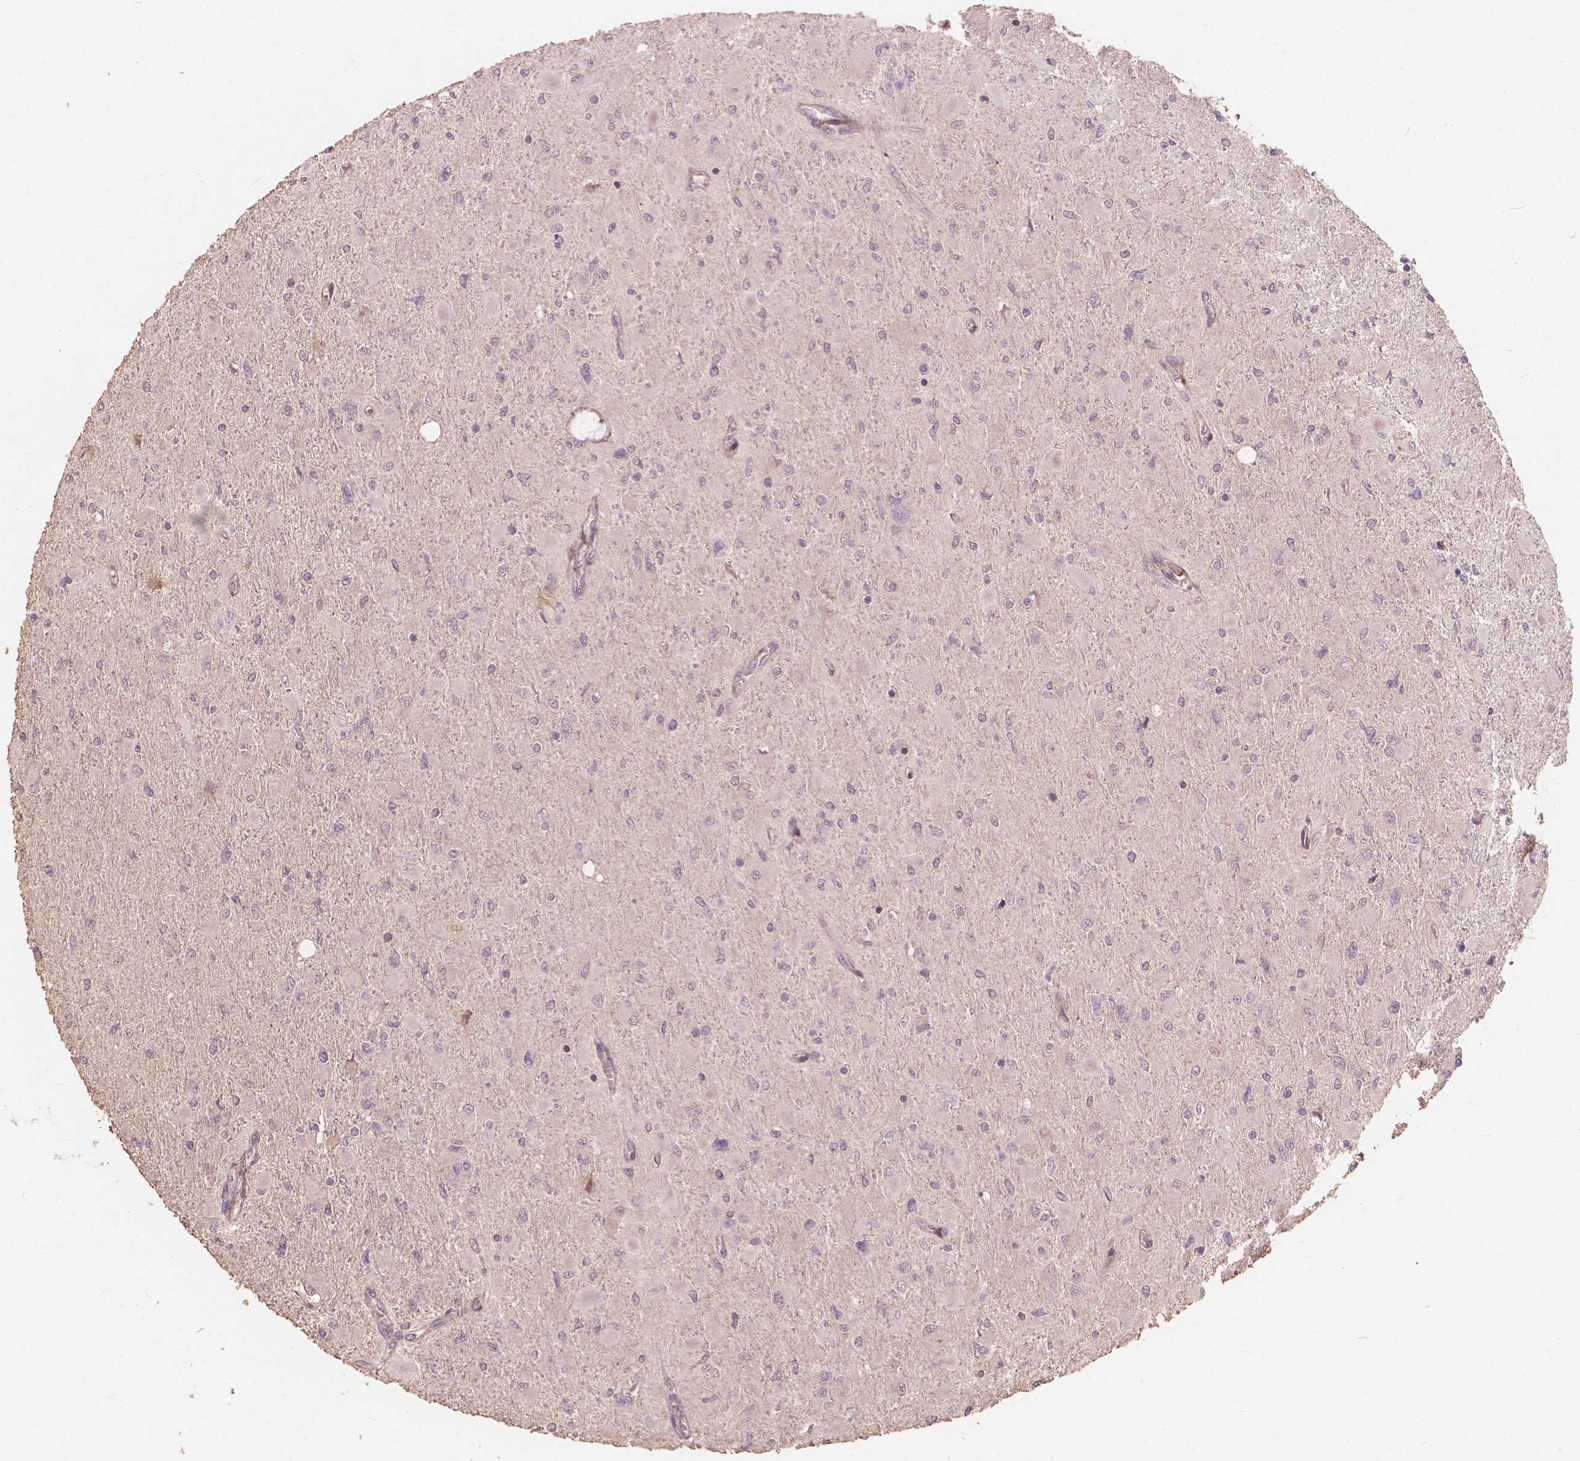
{"staining": {"intensity": "negative", "quantity": "none", "location": "none"}, "tissue": "glioma", "cell_type": "Tumor cells", "image_type": "cancer", "snomed": [{"axis": "morphology", "description": "Glioma, malignant, High grade"}, {"axis": "topography", "description": "Cerebral cortex"}], "caption": "Micrograph shows no protein positivity in tumor cells of malignant glioma (high-grade) tissue.", "gene": "FNIP1", "patient": {"sex": "female", "age": 36}}